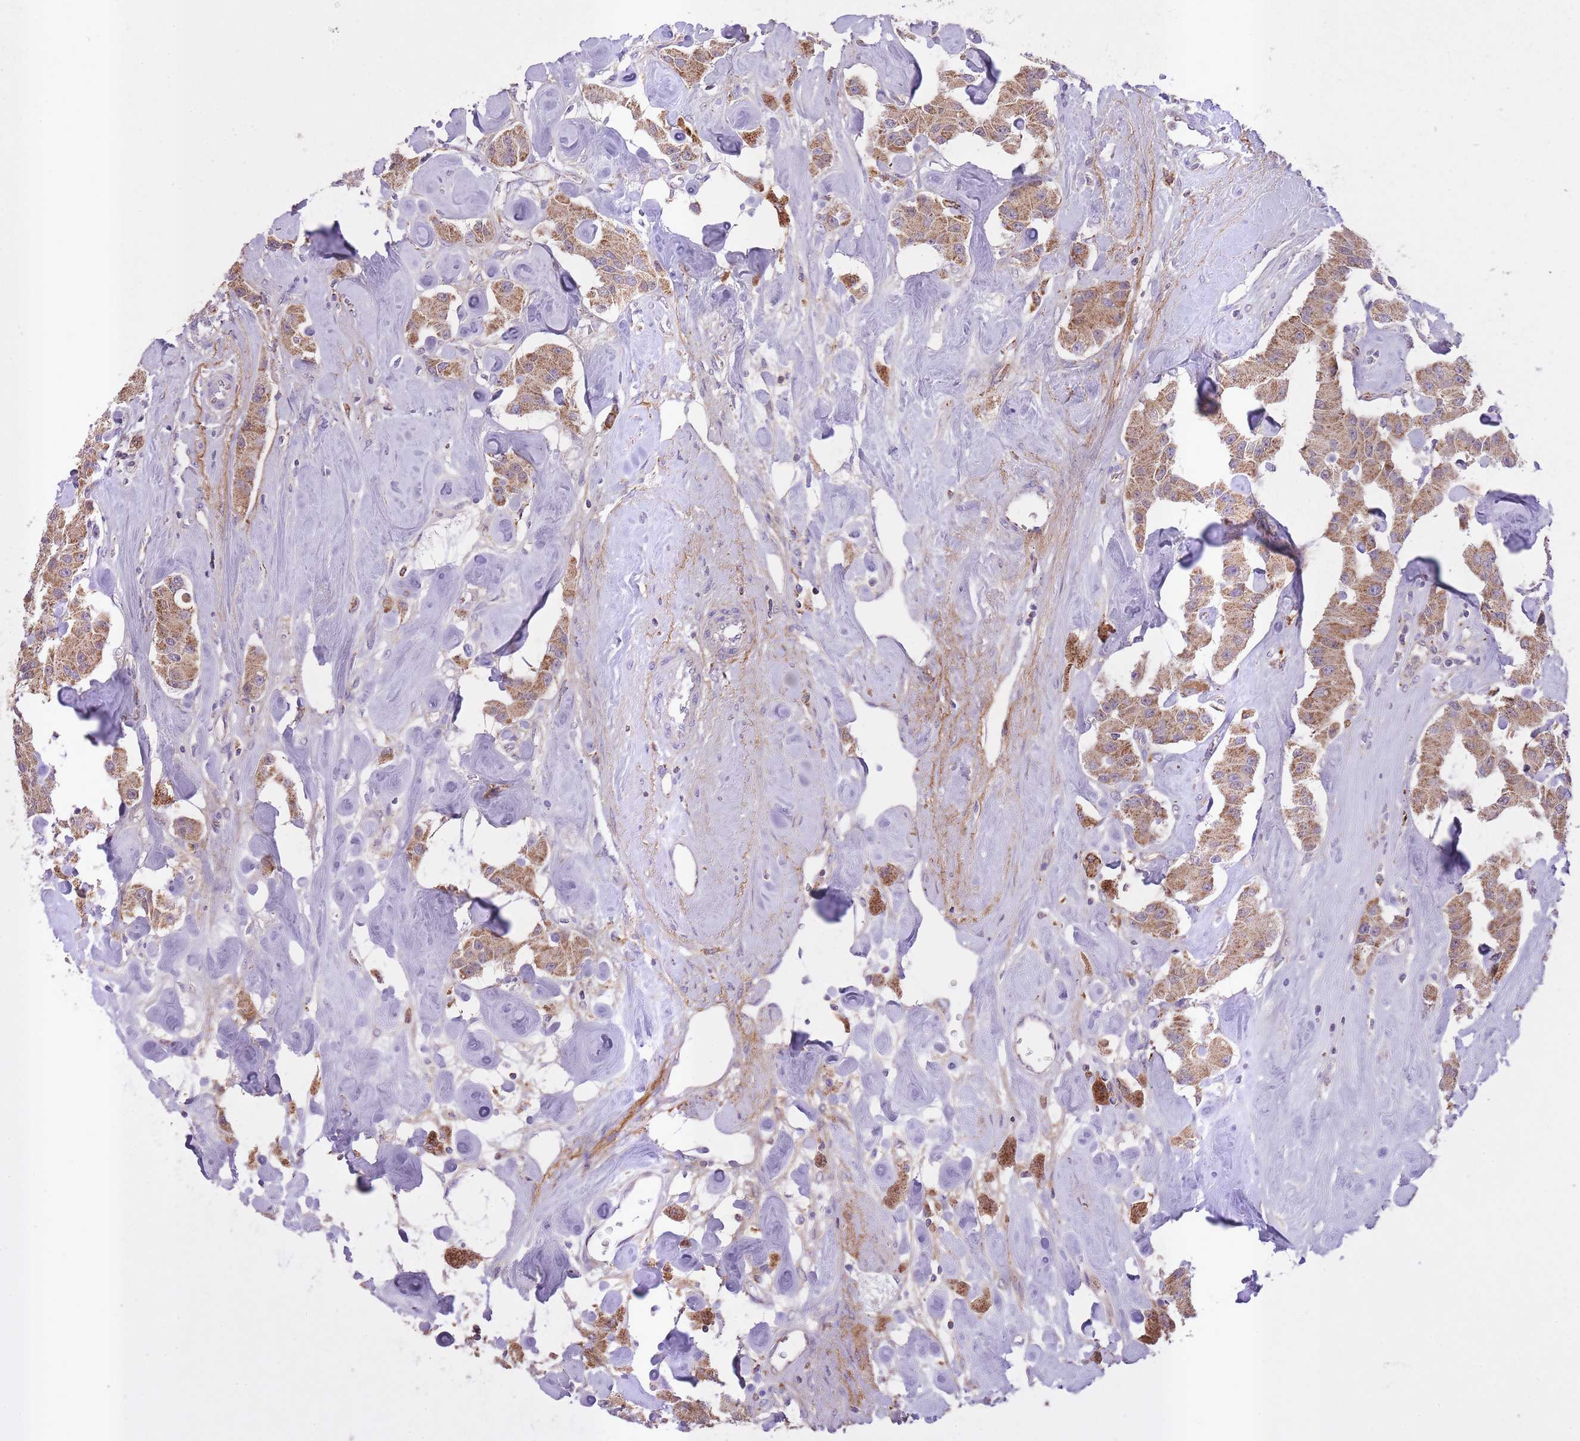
{"staining": {"intensity": "moderate", "quantity": ">75%", "location": "cytoplasmic/membranous"}, "tissue": "carcinoid", "cell_type": "Tumor cells", "image_type": "cancer", "snomed": [{"axis": "morphology", "description": "Carcinoid, malignant, NOS"}, {"axis": "topography", "description": "Pancreas"}], "caption": "An IHC histopathology image of tumor tissue is shown. Protein staining in brown shows moderate cytoplasmic/membranous positivity in carcinoid within tumor cells.", "gene": "ST3GAL3", "patient": {"sex": "male", "age": 41}}